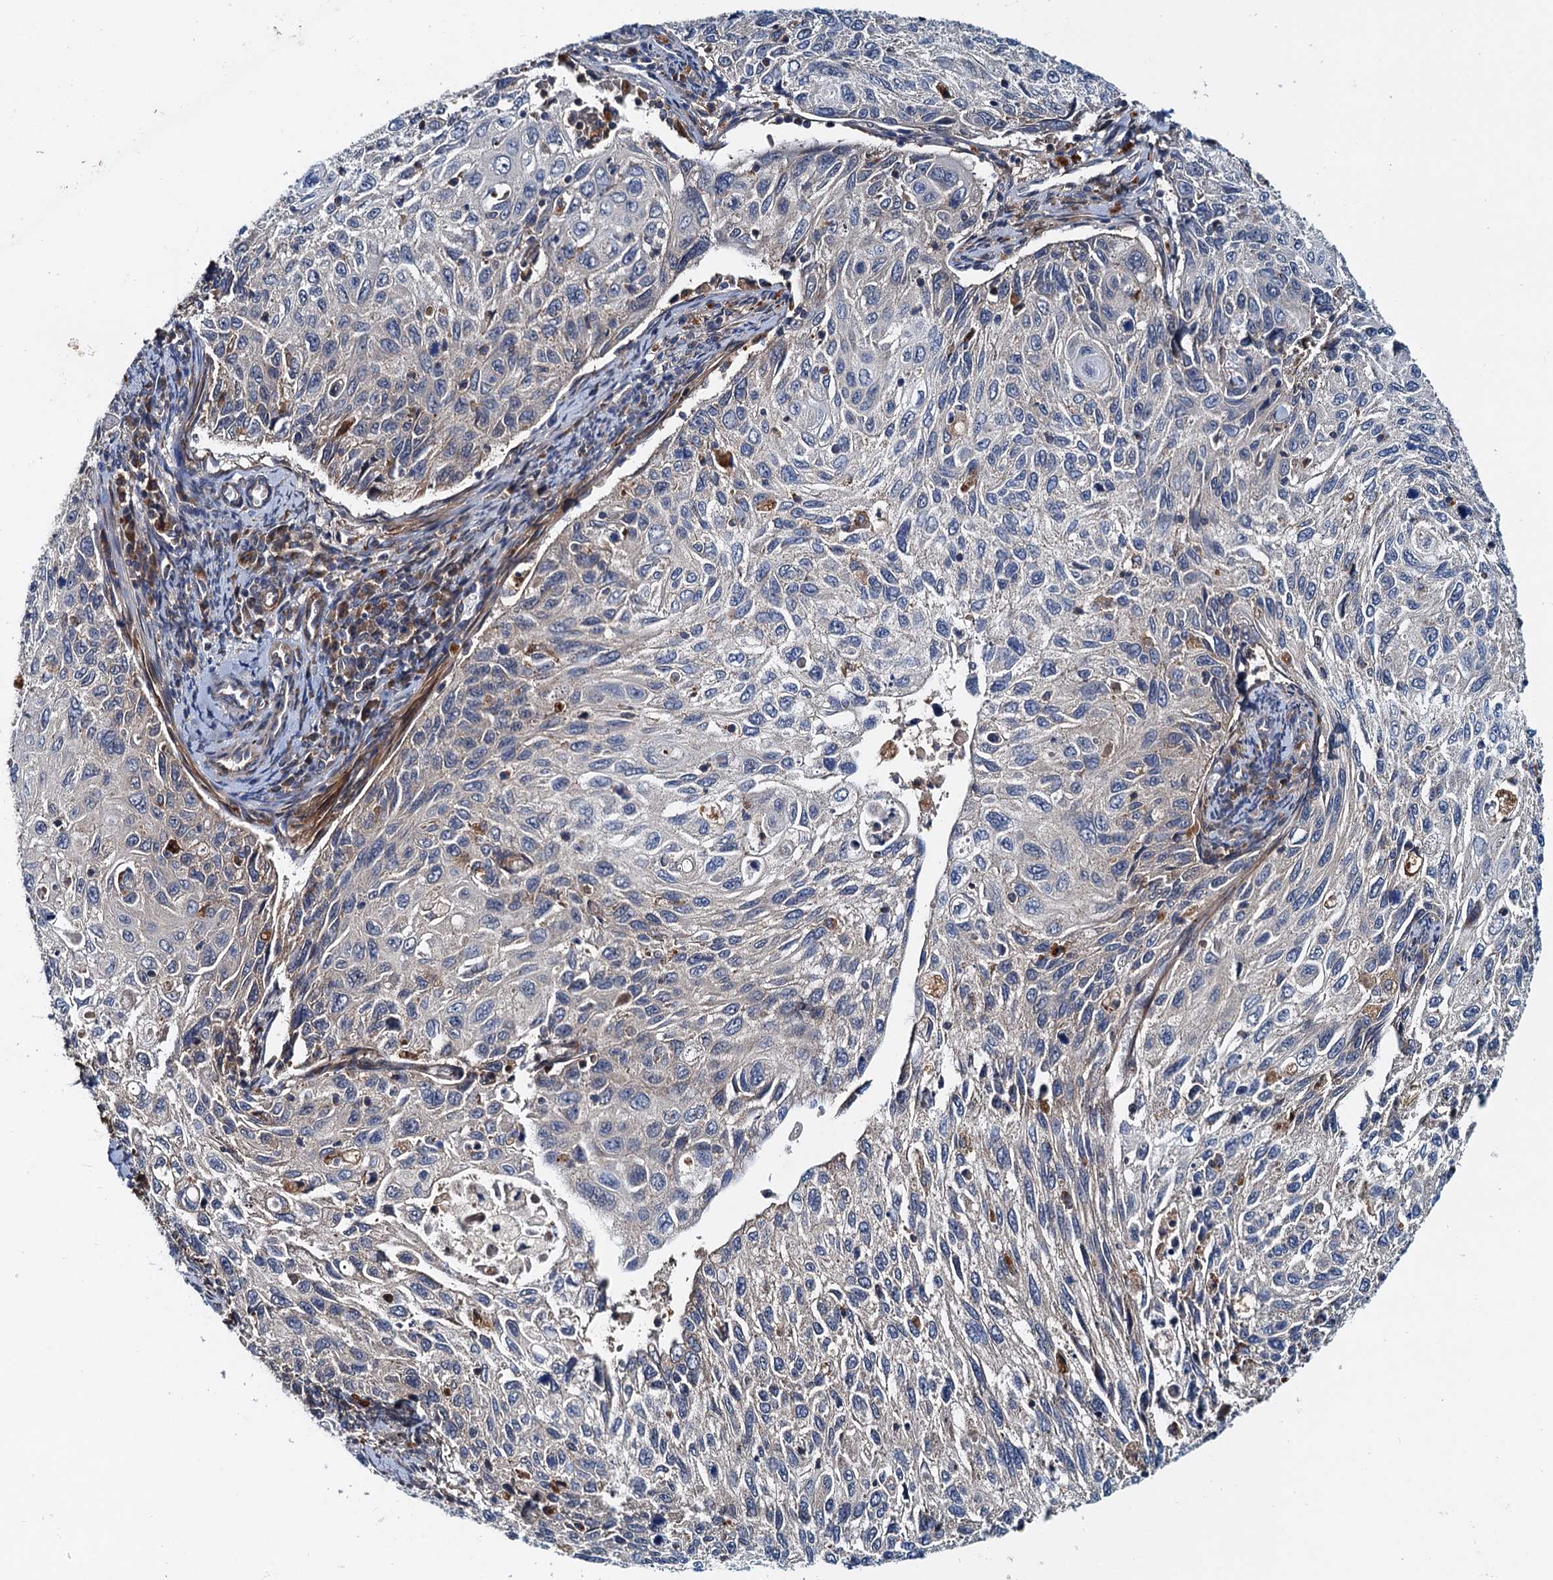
{"staining": {"intensity": "negative", "quantity": "none", "location": "none"}, "tissue": "cervical cancer", "cell_type": "Tumor cells", "image_type": "cancer", "snomed": [{"axis": "morphology", "description": "Squamous cell carcinoma, NOS"}, {"axis": "topography", "description": "Cervix"}], "caption": "A high-resolution micrograph shows immunohistochemistry (IHC) staining of cervical cancer (squamous cell carcinoma), which exhibits no significant expression in tumor cells.", "gene": "EFL1", "patient": {"sex": "female", "age": 70}}